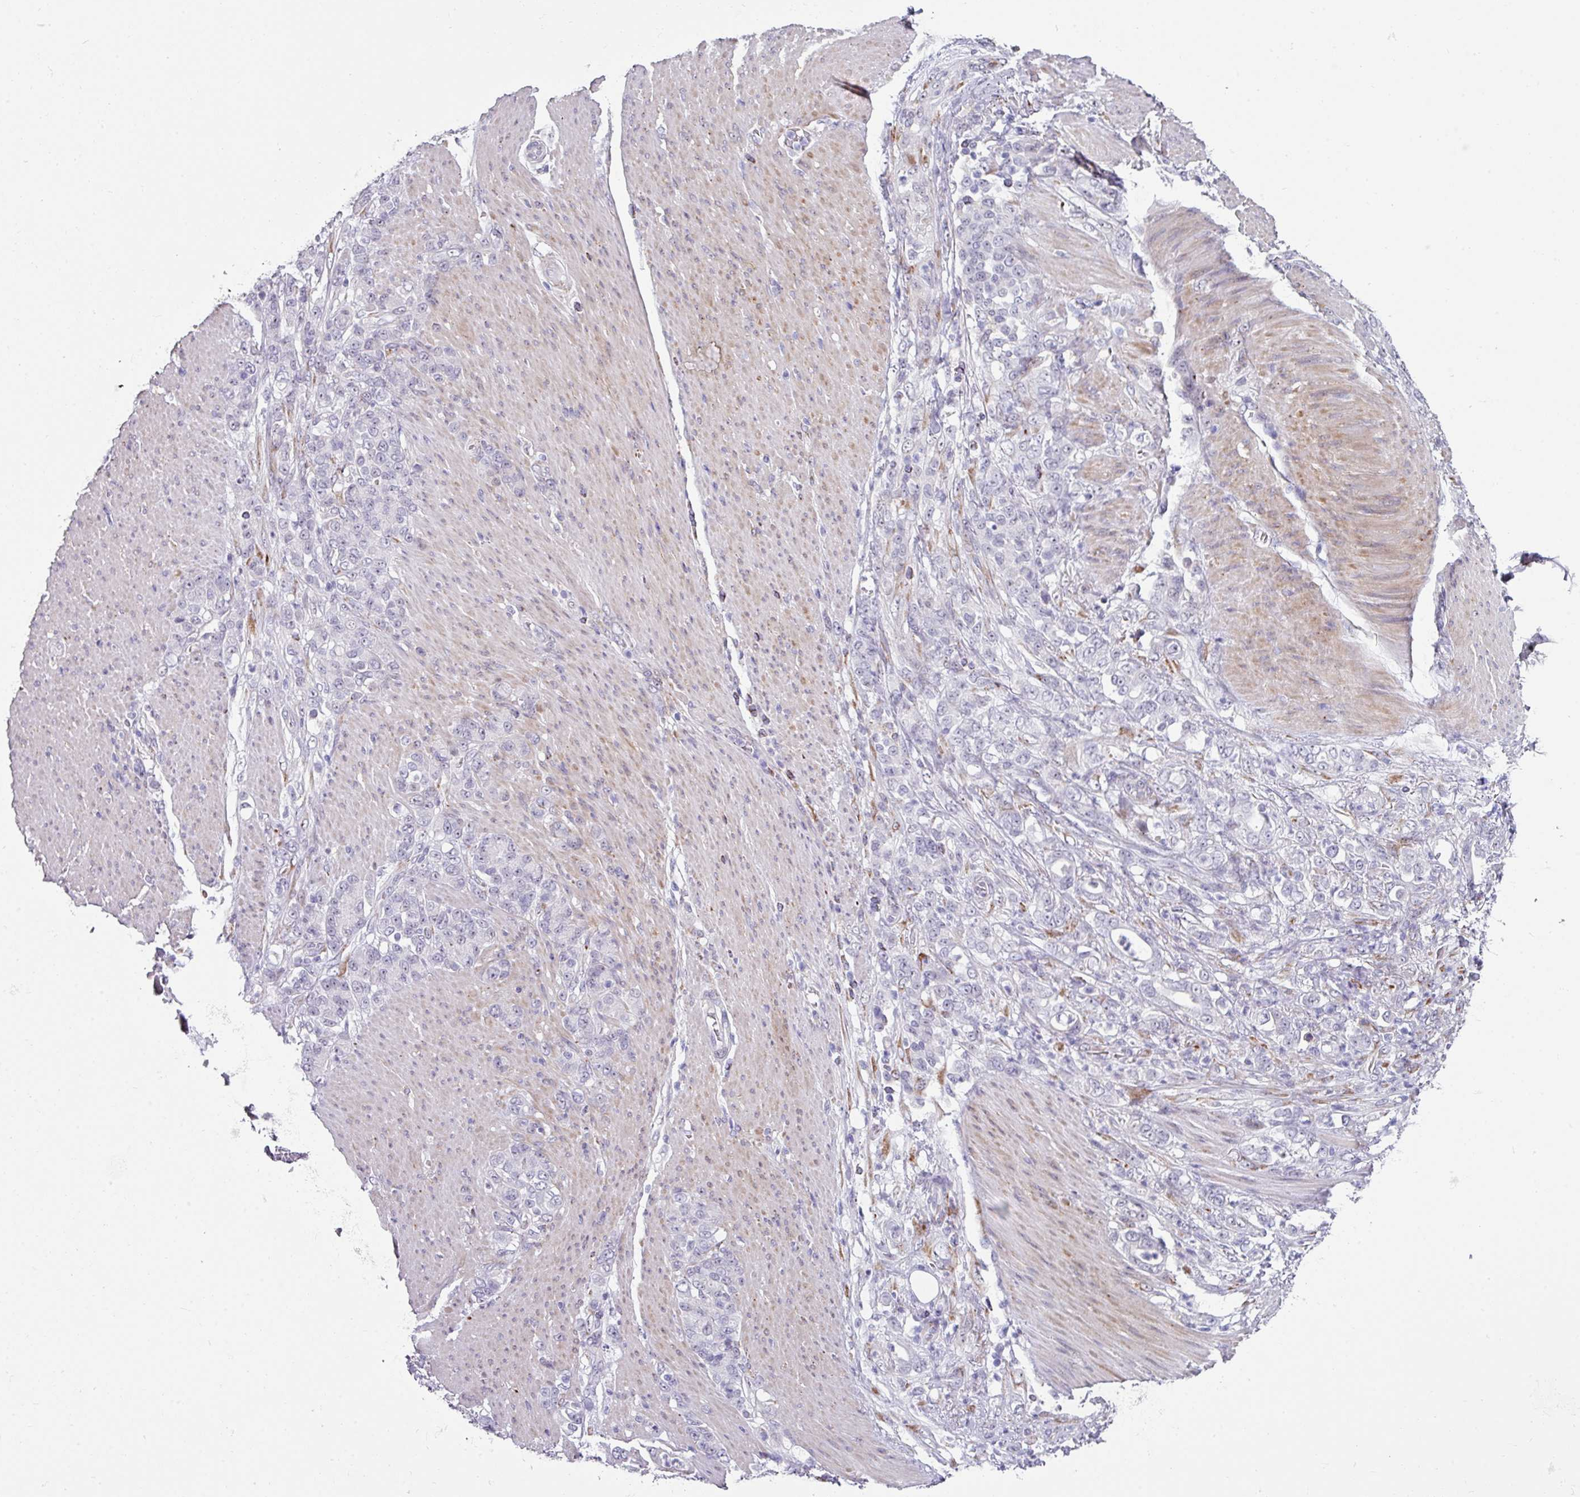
{"staining": {"intensity": "negative", "quantity": "none", "location": "none"}, "tissue": "stomach cancer", "cell_type": "Tumor cells", "image_type": "cancer", "snomed": [{"axis": "morphology", "description": "Adenocarcinoma, NOS"}, {"axis": "topography", "description": "Stomach"}], "caption": "Stomach adenocarcinoma was stained to show a protein in brown. There is no significant expression in tumor cells.", "gene": "BMS1", "patient": {"sex": "female", "age": 79}}